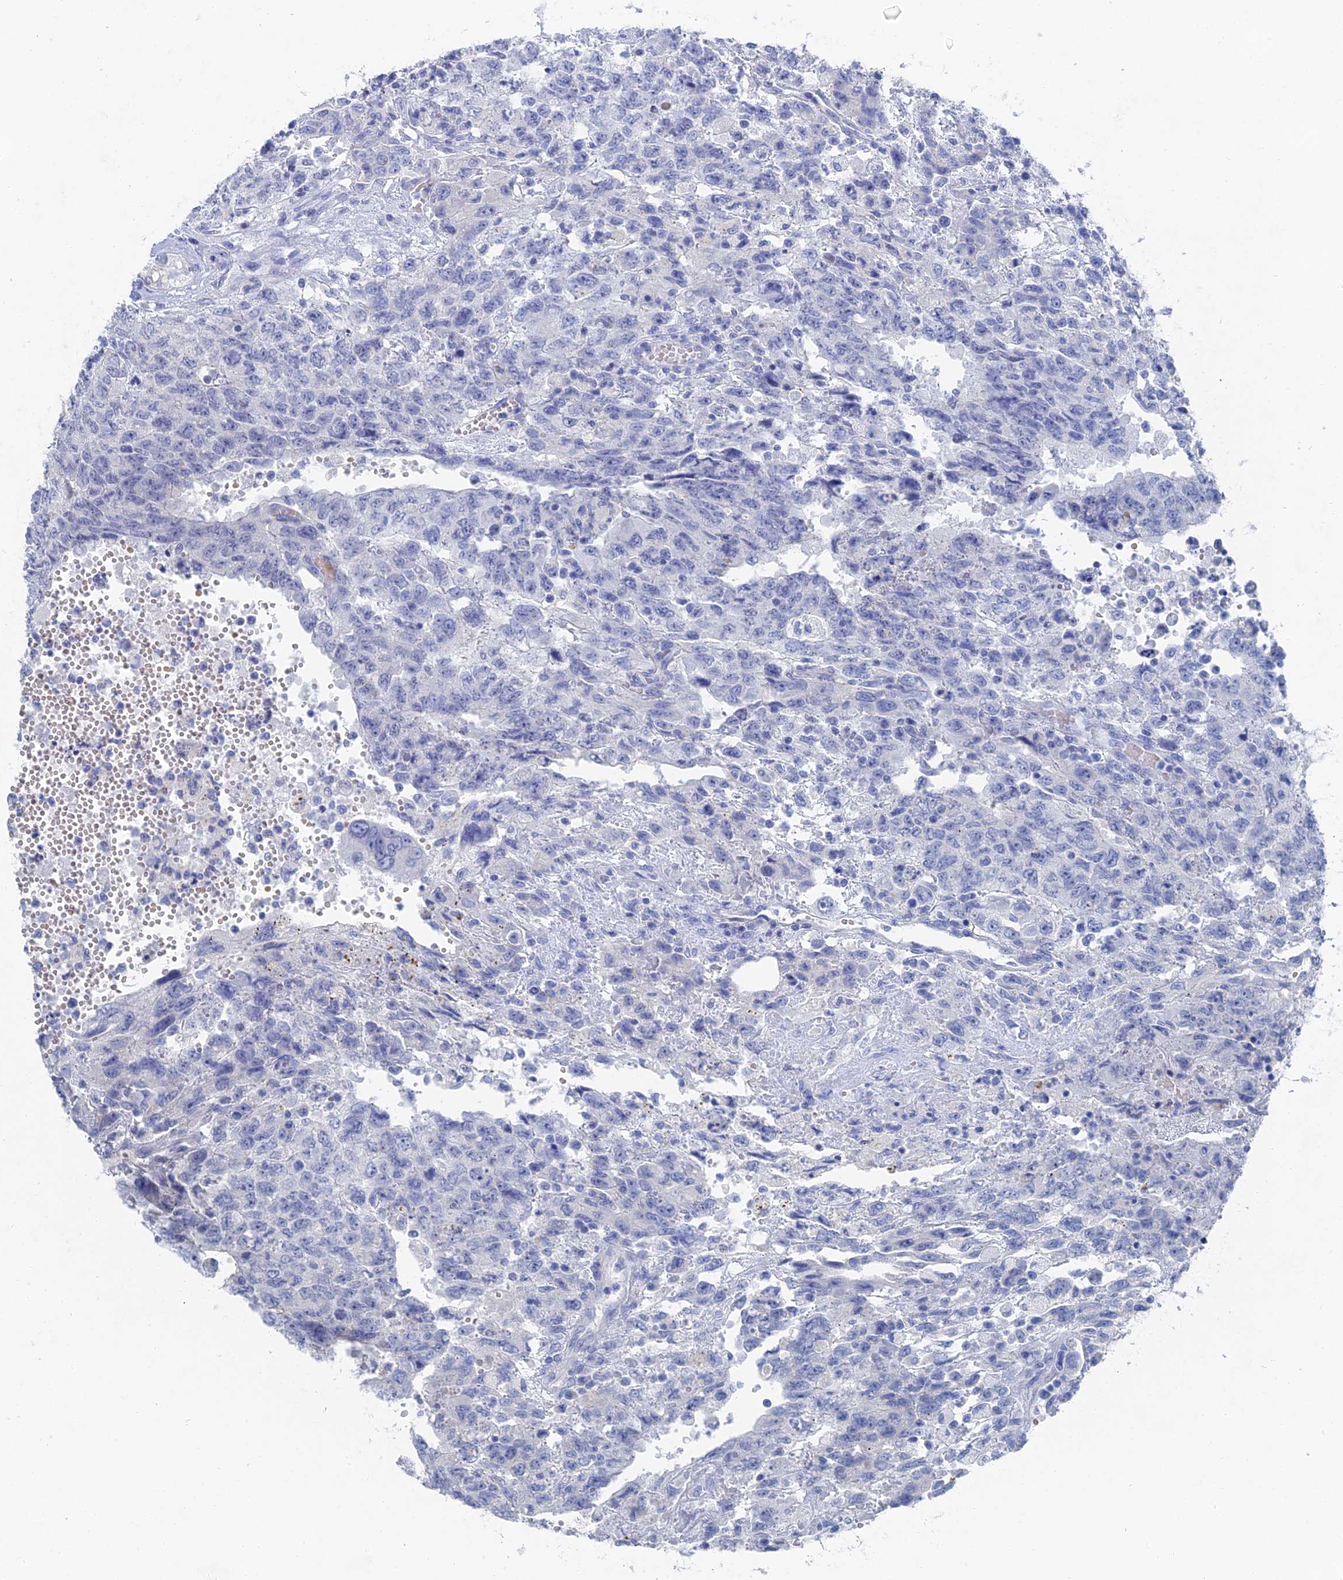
{"staining": {"intensity": "negative", "quantity": "none", "location": "none"}, "tissue": "testis cancer", "cell_type": "Tumor cells", "image_type": "cancer", "snomed": [{"axis": "morphology", "description": "Carcinoma, Embryonal, NOS"}, {"axis": "topography", "description": "Testis"}], "caption": "Immunohistochemistry (IHC) photomicrograph of human testis embryonal carcinoma stained for a protein (brown), which displays no positivity in tumor cells.", "gene": "GFAP", "patient": {"sex": "male", "age": 34}}